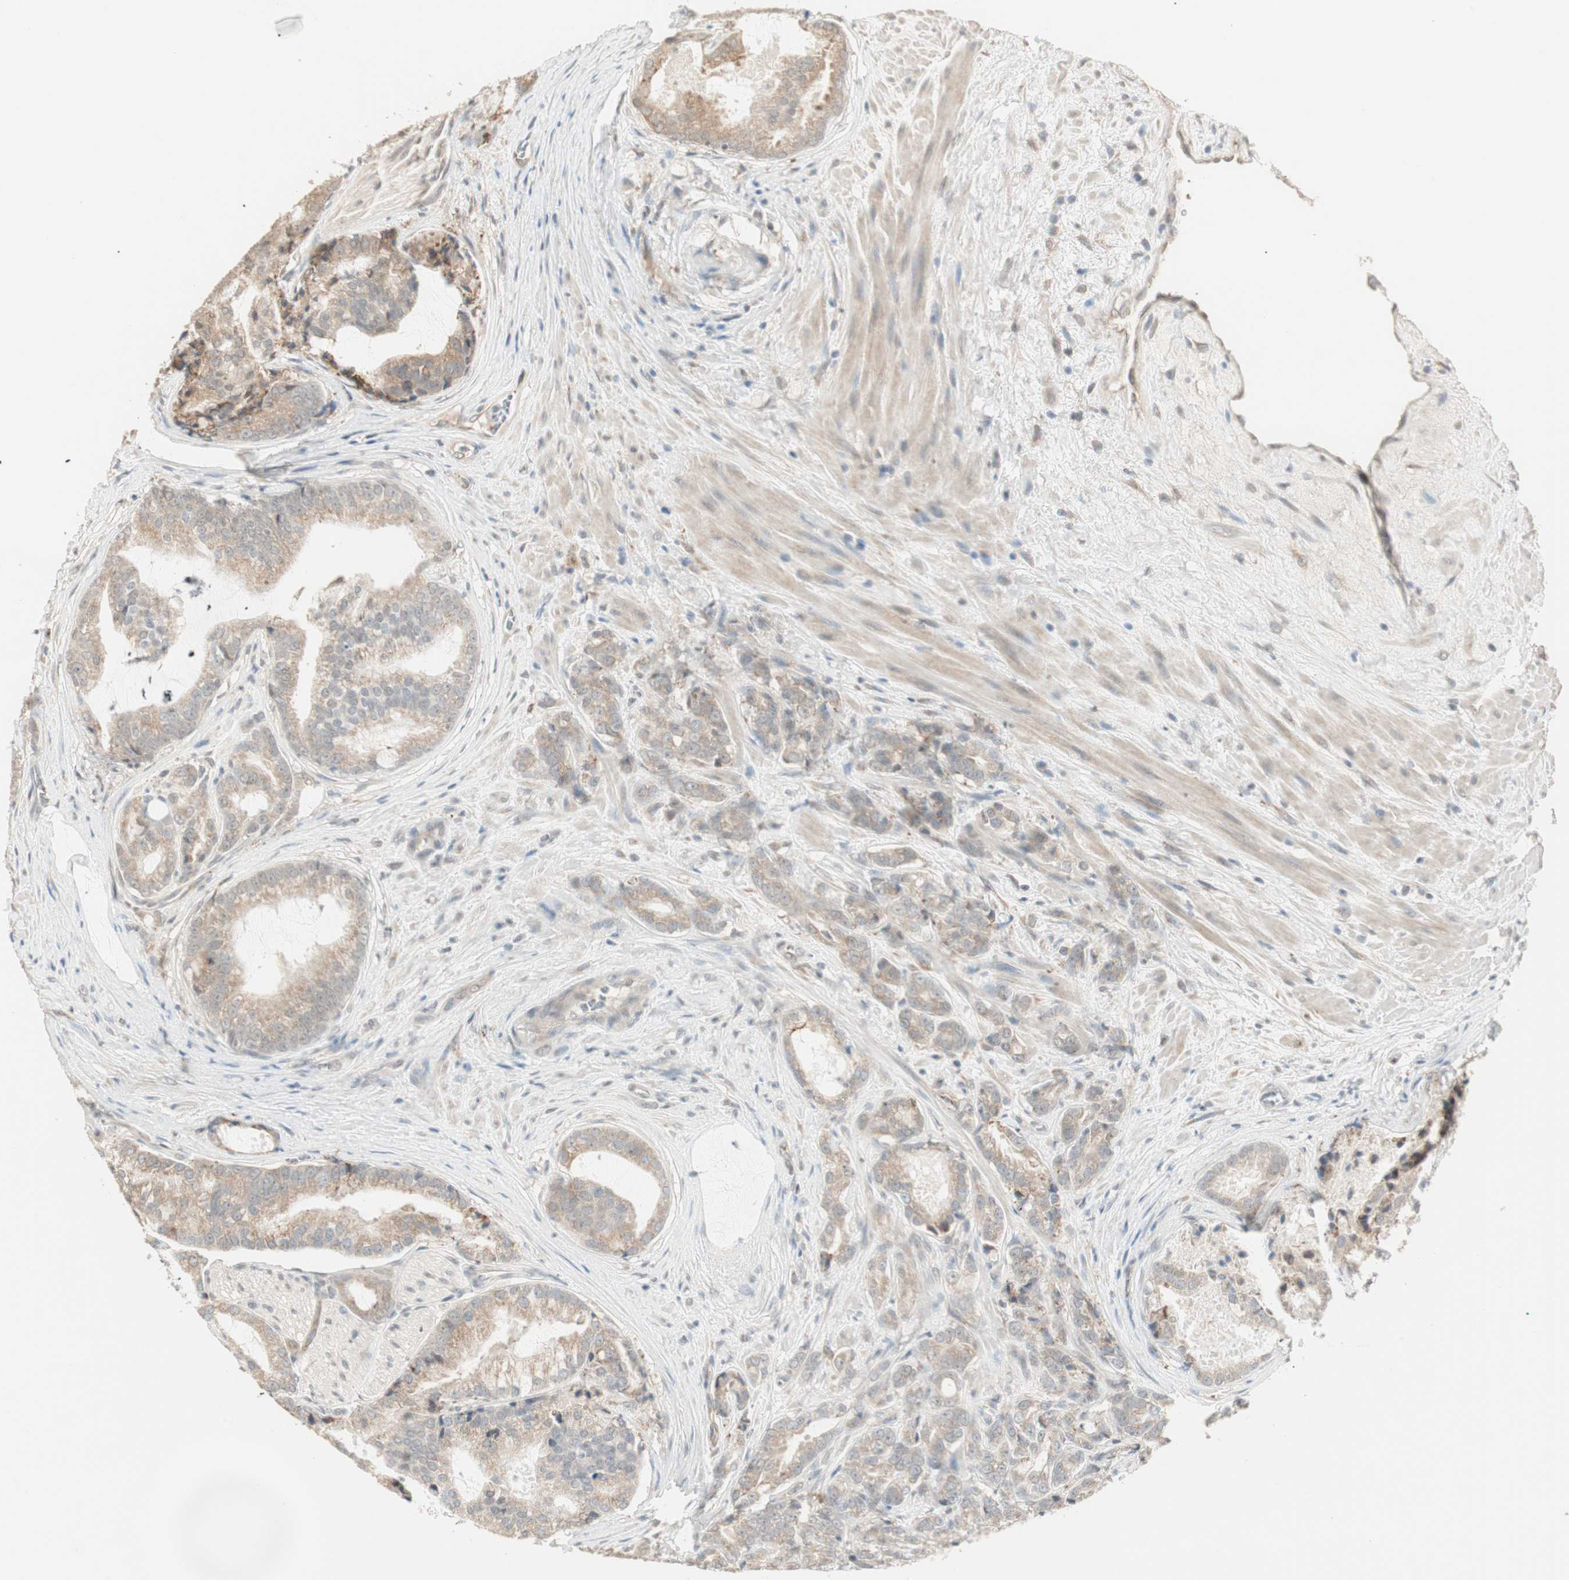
{"staining": {"intensity": "weak", "quantity": ">75%", "location": "cytoplasmic/membranous"}, "tissue": "prostate cancer", "cell_type": "Tumor cells", "image_type": "cancer", "snomed": [{"axis": "morphology", "description": "Adenocarcinoma, Low grade"}, {"axis": "topography", "description": "Prostate"}], "caption": "Brown immunohistochemical staining in human prostate cancer displays weak cytoplasmic/membranous staining in approximately >75% of tumor cells. (IHC, brightfield microscopy, high magnification).", "gene": "TASOR", "patient": {"sex": "male", "age": 58}}